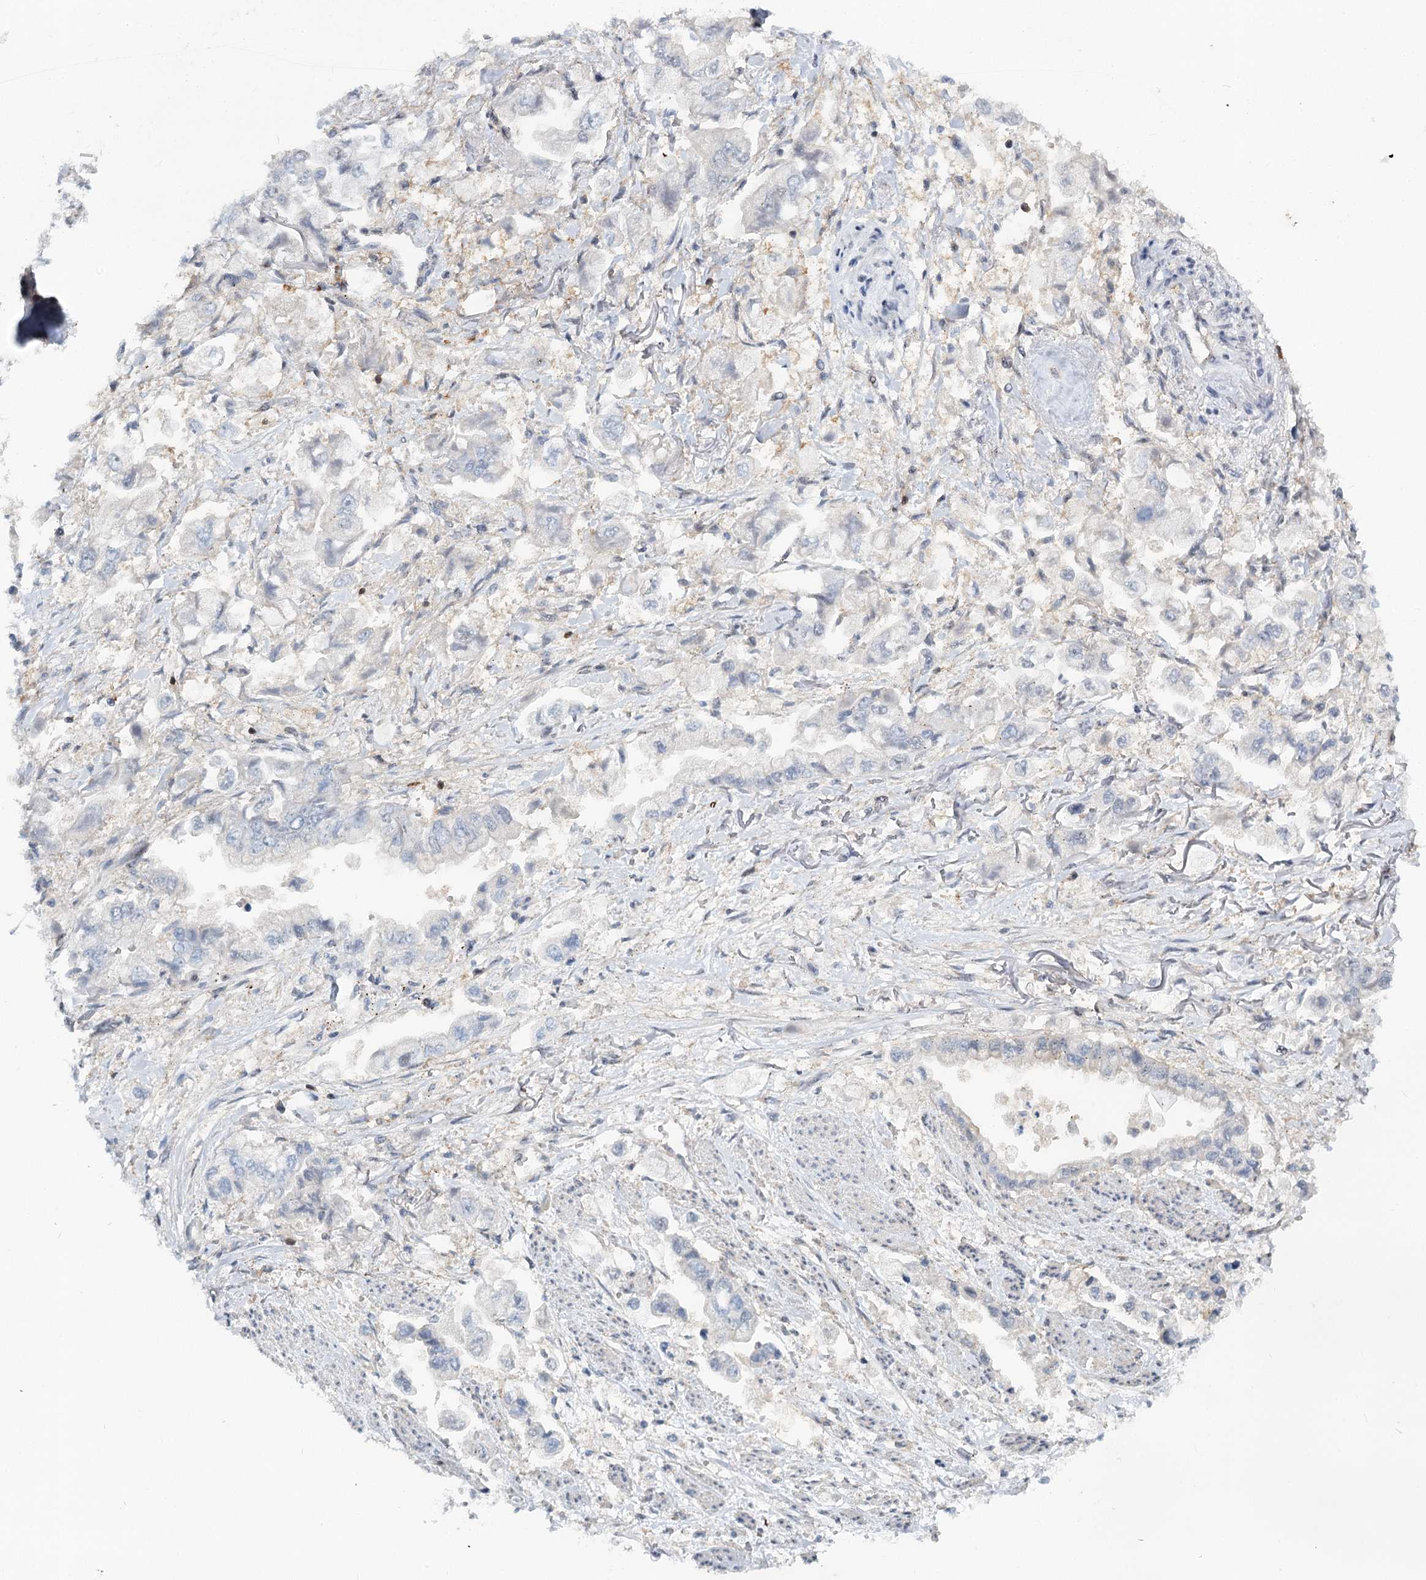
{"staining": {"intensity": "negative", "quantity": "none", "location": "none"}, "tissue": "stomach cancer", "cell_type": "Tumor cells", "image_type": "cancer", "snomed": [{"axis": "morphology", "description": "Adenocarcinoma, NOS"}, {"axis": "topography", "description": "Stomach"}], "caption": "Protein analysis of stomach adenocarcinoma displays no significant positivity in tumor cells.", "gene": "CDC42SE2", "patient": {"sex": "male", "age": 62}}